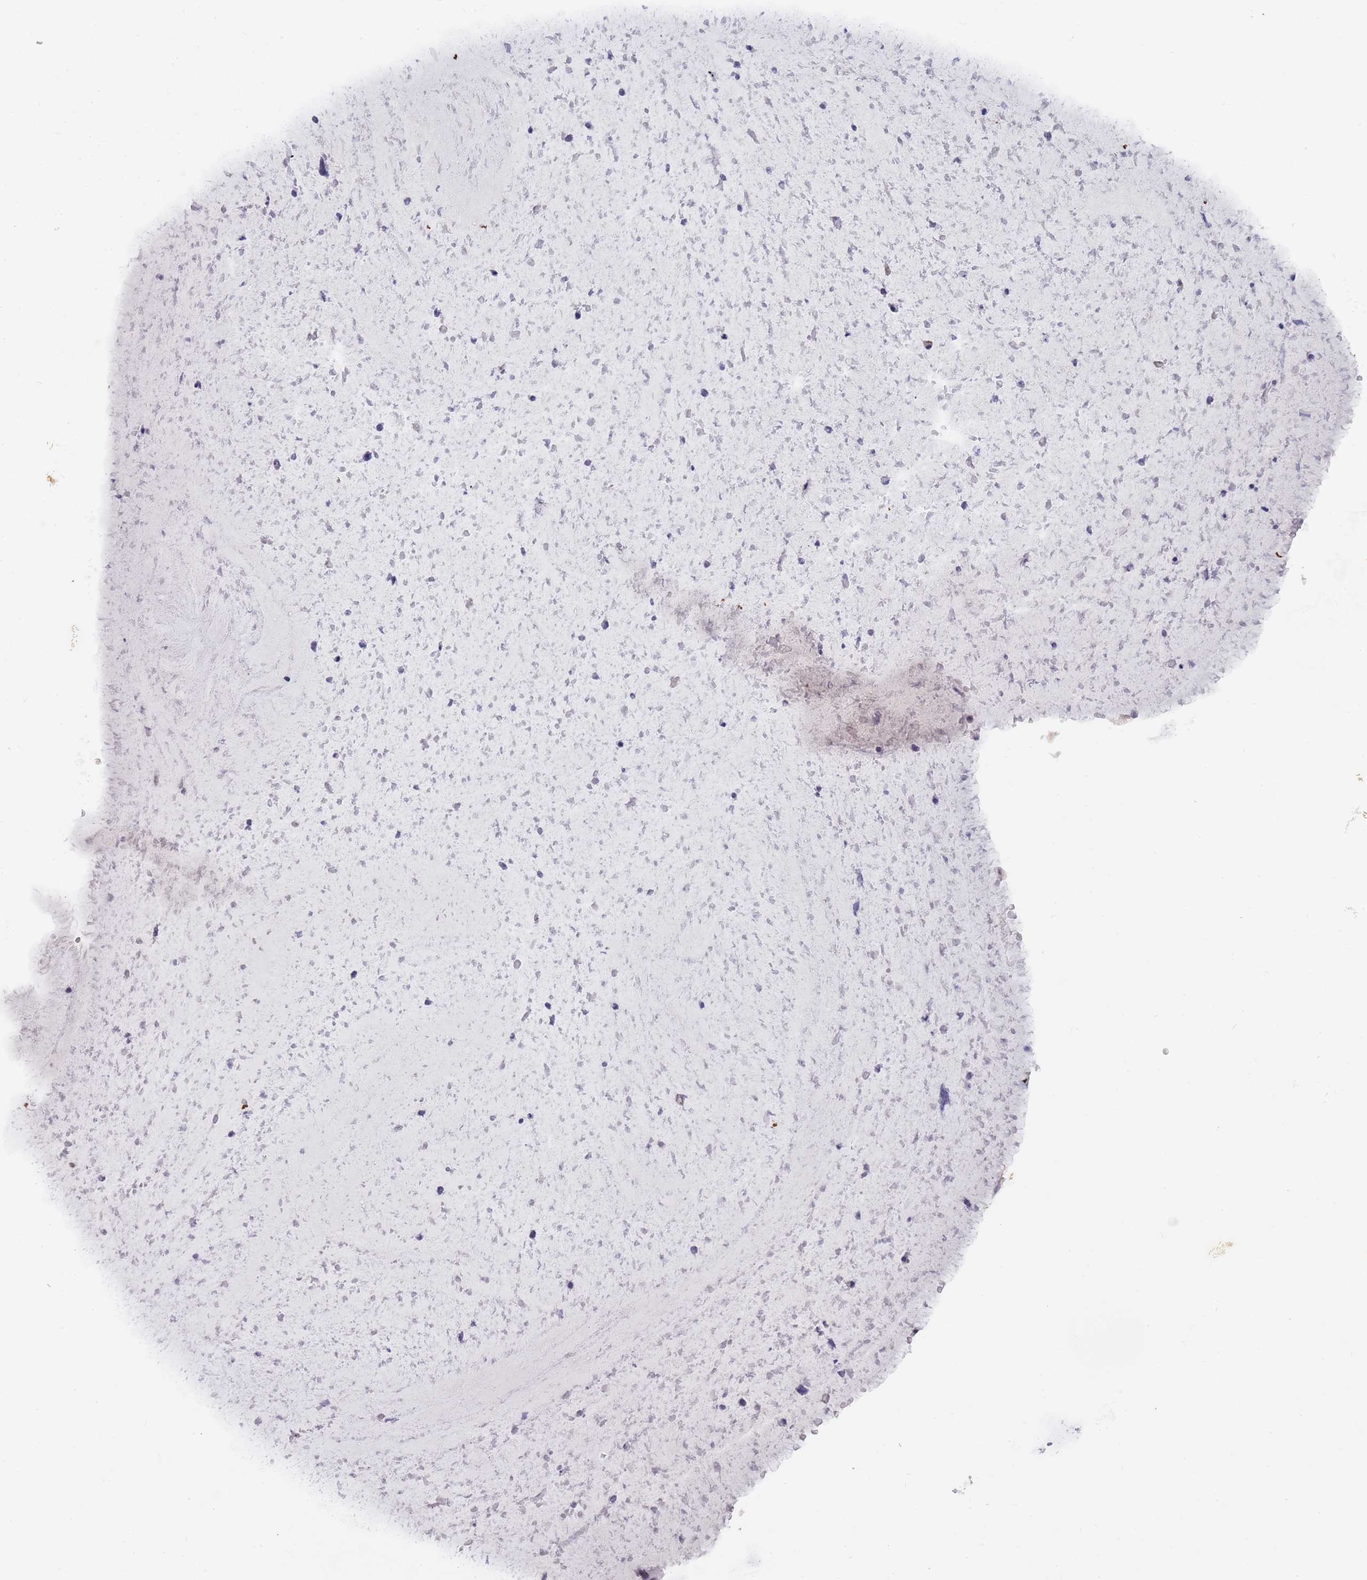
{"staining": {"intensity": "negative", "quantity": "none", "location": "none"}, "tissue": "lung cancer", "cell_type": "Tumor cells", "image_type": "cancer", "snomed": [{"axis": "morphology", "description": "Adenocarcinoma, NOS"}, {"axis": "topography", "description": "Lung"}], "caption": "Tumor cells show no significant protein expression in lung cancer.", "gene": "CIZ1", "patient": {"sex": "female", "age": 54}}